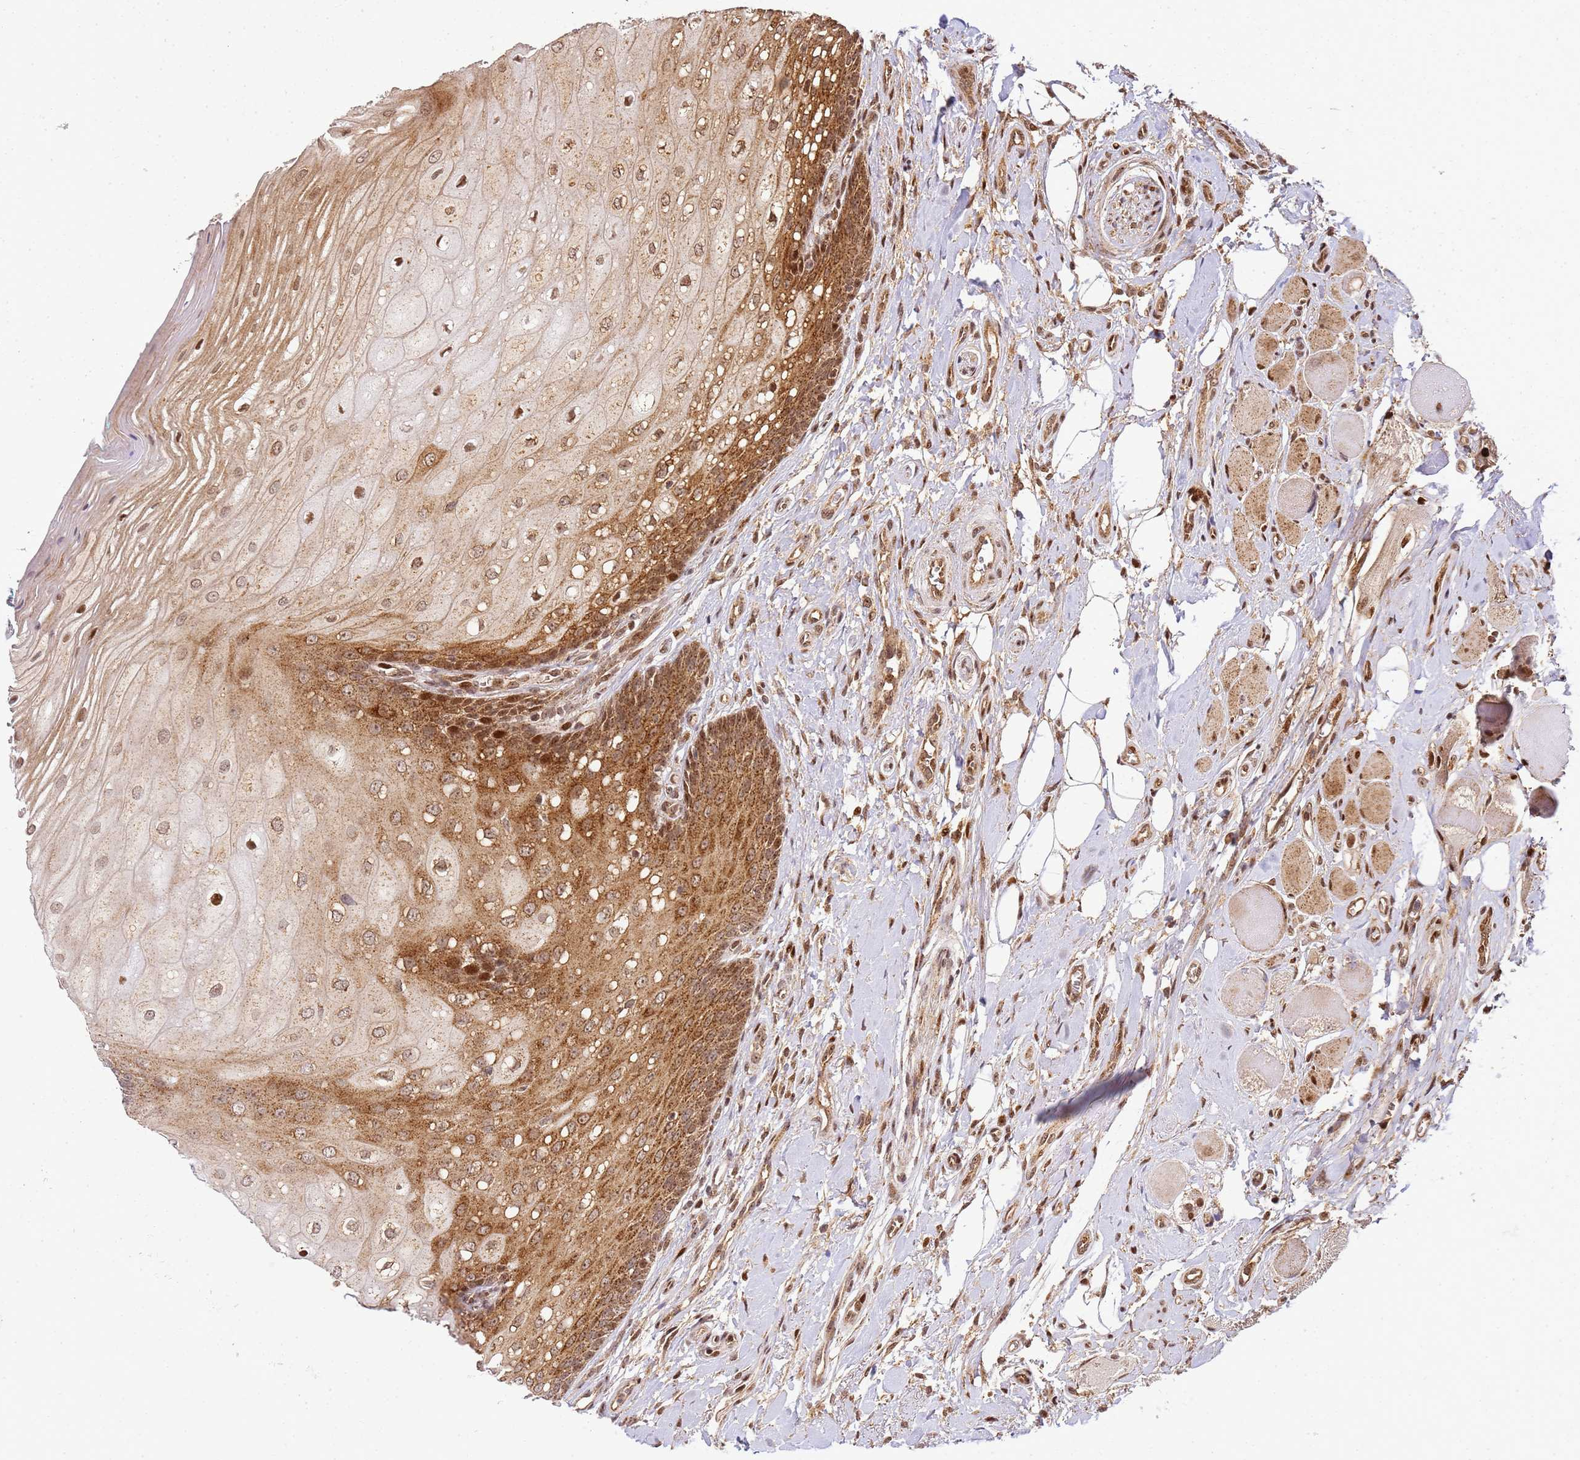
{"staining": {"intensity": "strong", "quantity": "25%-75%", "location": "cytoplasmic/membranous,nuclear"}, "tissue": "oral mucosa", "cell_type": "Squamous epithelial cells", "image_type": "normal", "snomed": [{"axis": "morphology", "description": "Normal tissue, NOS"}, {"axis": "morphology", "description": "Squamous cell carcinoma, NOS"}, {"axis": "topography", "description": "Oral tissue"}, {"axis": "topography", "description": "Tounge, NOS"}, {"axis": "topography", "description": "Head-Neck"}], "caption": "This photomicrograph reveals normal oral mucosa stained with immunohistochemistry (IHC) to label a protein in brown. The cytoplasmic/membranous,nuclear of squamous epithelial cells show strong positivity for the protein. Nuclei are counter-stained blue.", "gene": "PEX14", "patient": {"sex": "male", "age": 79}}